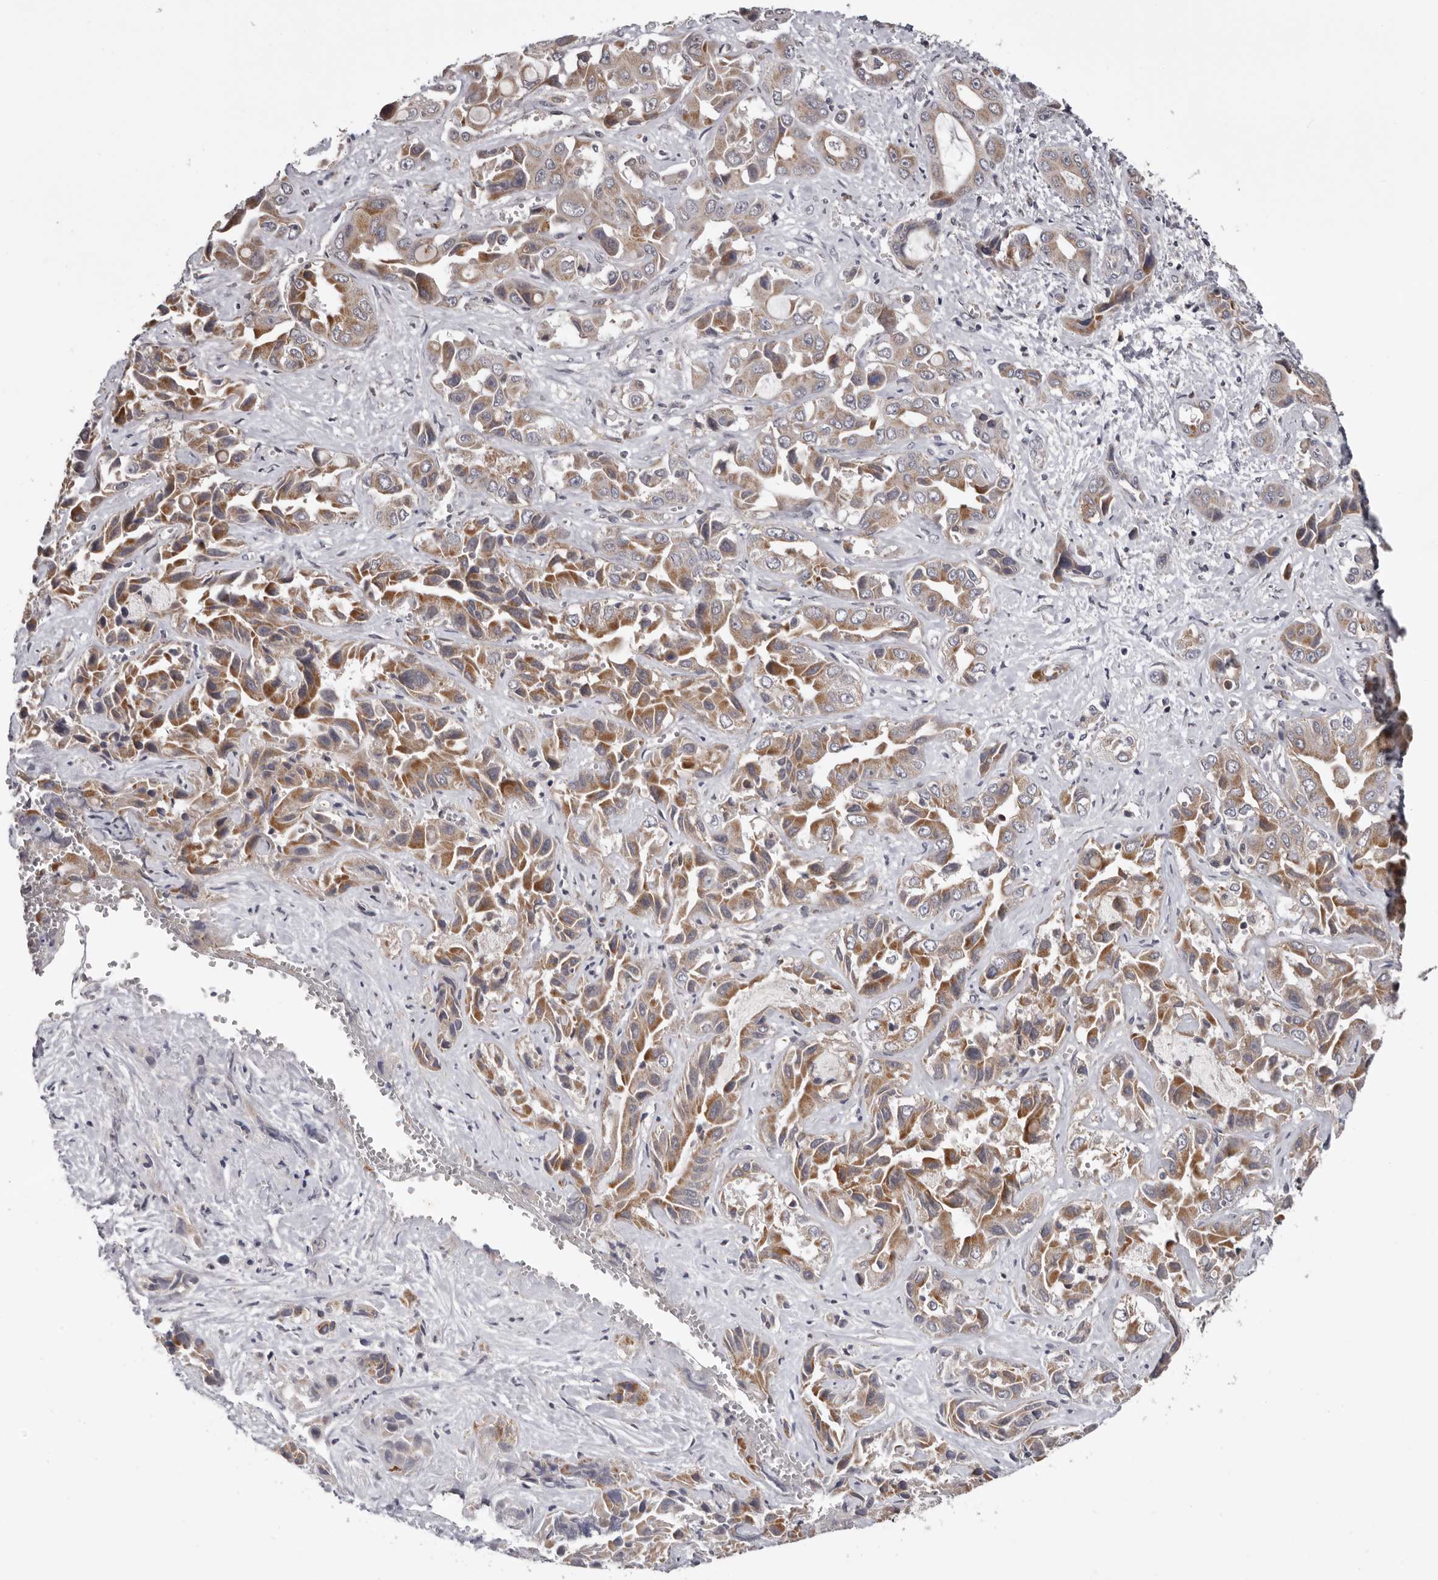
{"staining": {"intensity": "moderate", "quantity": ">75%", "location": "cytoplasmic/membranous"}, "tissue": "liver cancer", "cell_type": "Tumor cells", "image_type": "cancer", "snomed": [{"axis": "morphology", "description": "Cholangiocarcinoma"}, {"axis": "topography", "description": "Liver"}], "caption": "Immunohistochemistry (IHC) image of human liver cancer (cholangiocarcinoma) stained for a protein (brown), which demonstrates medium levels of moderate cytoplasmic/membranous positivity in about >75% of tumor cells.", "gene": "MOGAT2", "patient": {"sex": "female", "age": 52}}